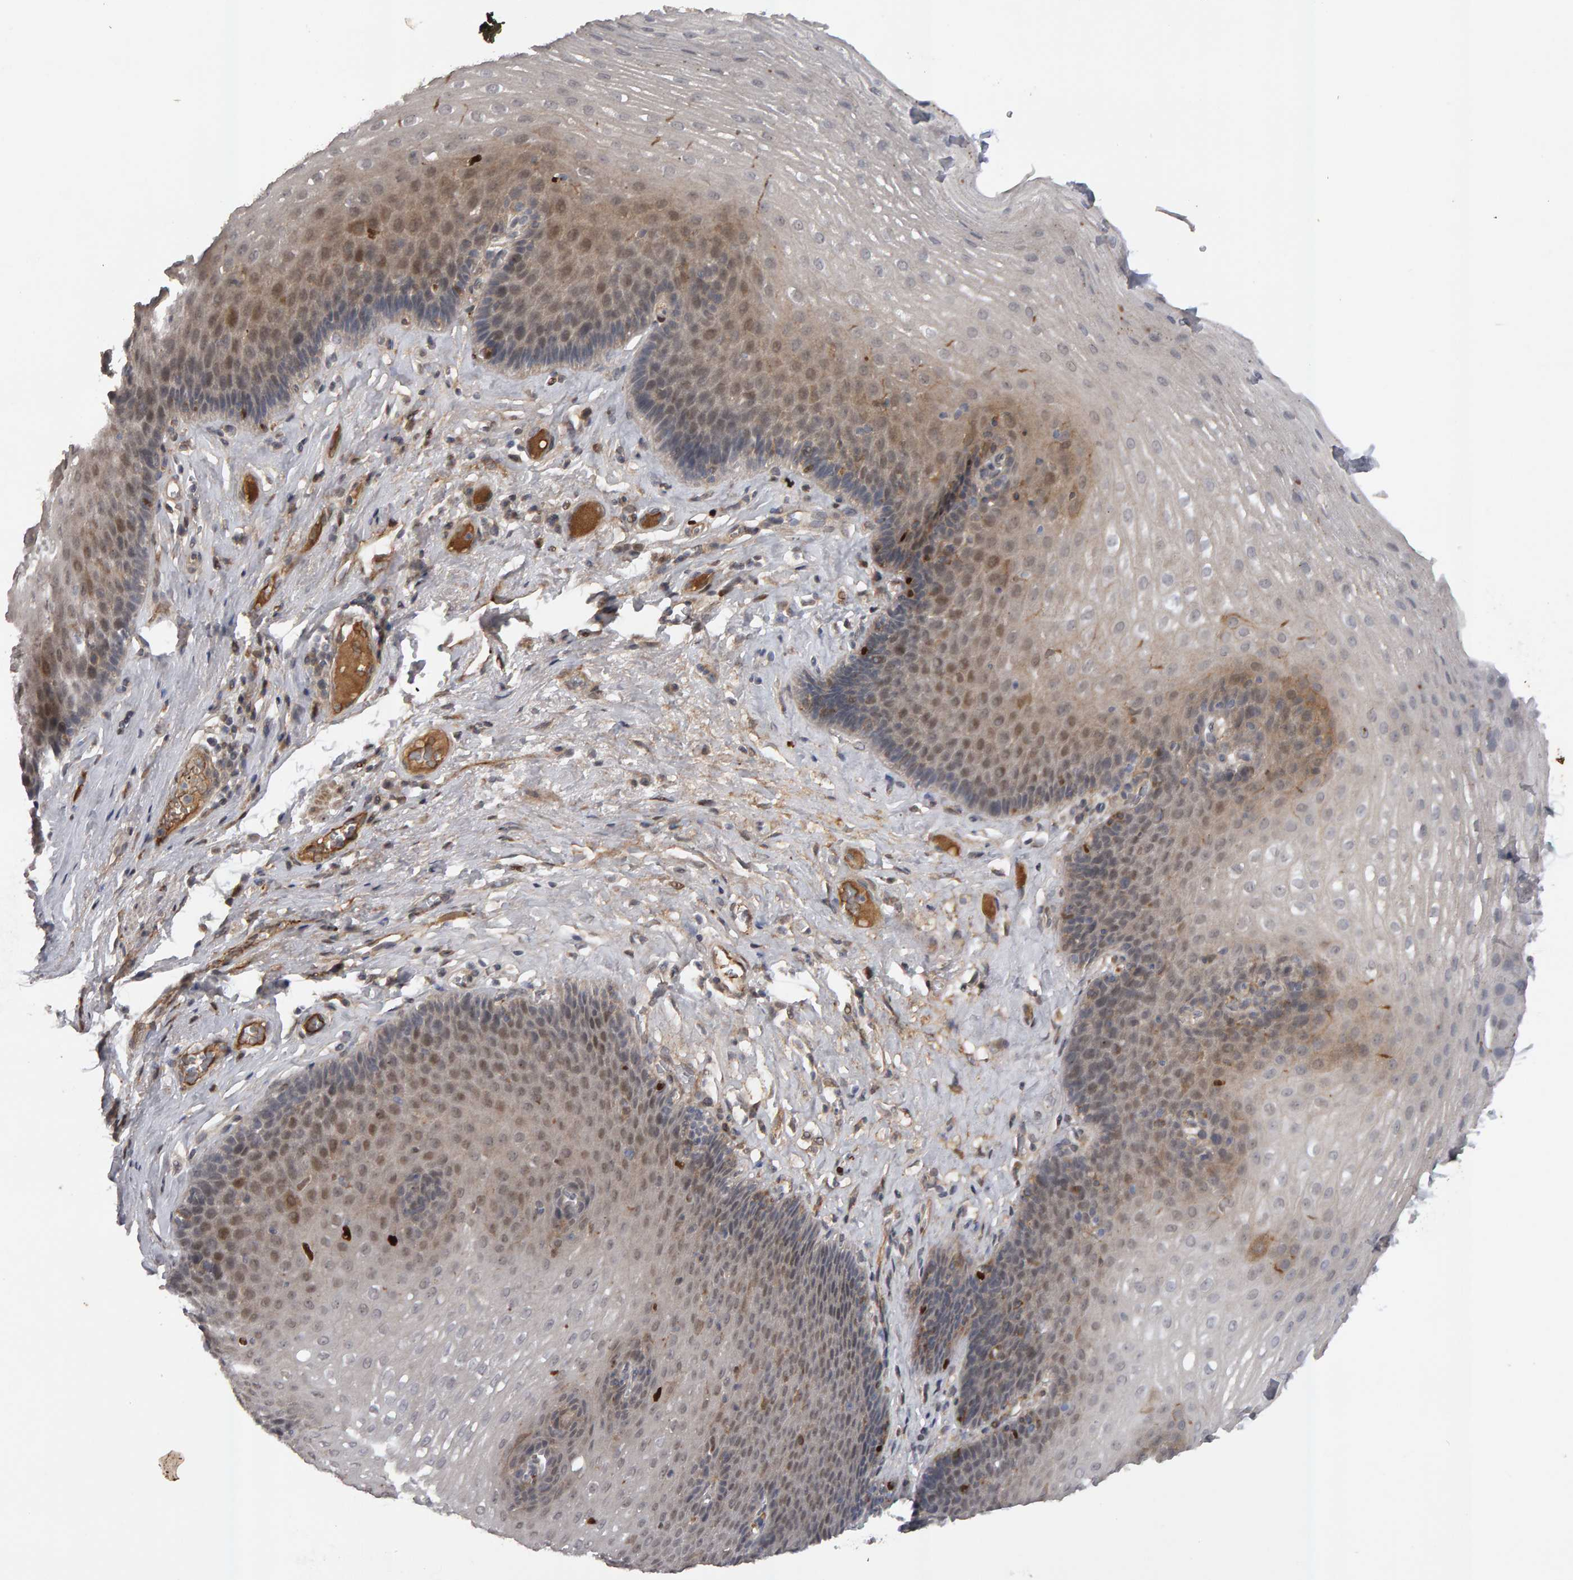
{"staining": {"intensity": "weak", "quantity": "25%-75%", "location": "cytoplasmic/membranous,nuclear"}, "tissue": "esophagus", "cell_type": "Squamous epithelial cells", "image_type": "normal", "snomed": [{"axis": "morphology", "description": "Normal tissue, NOS"}, {"axis": "topography", "description": "Esophagus"}], "caption": "A brown stain labels weak cytoplasmic/membranous,nuclear expression of a protein in squamous epithelial cells of normal esophagus.", "gene": "IPO8", "patient": {"sex": "female", "age": 66}}